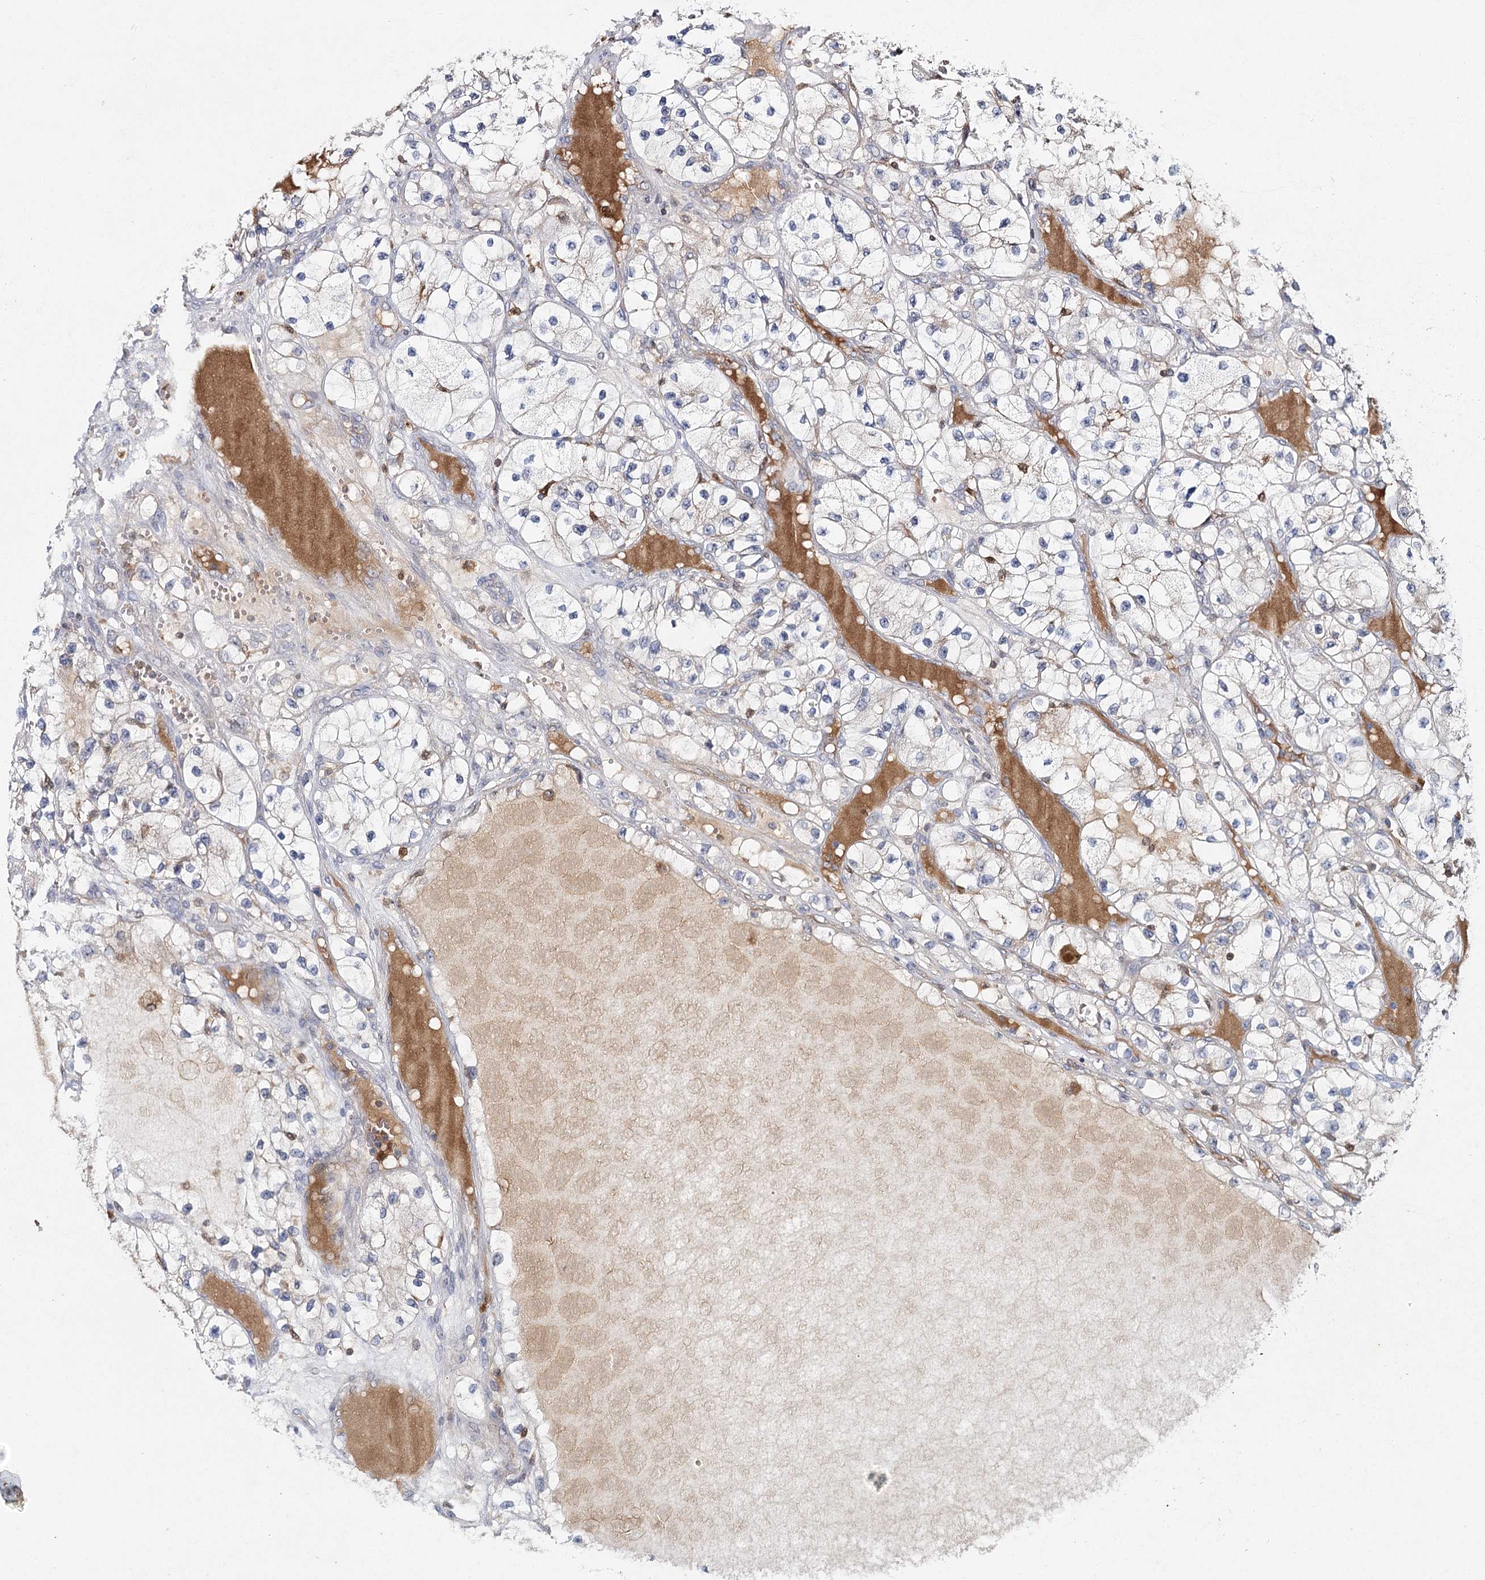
{"staining": {"intensity": "negative", "quantity": "none", "location": "none"}, "tissue": "renal cancer", "cell_type": "Tumor cells", "image_type": "cancer", "snomed": [{"axis": "morphology", "description": "Adenocarcinoma, NOS"}, {"axis": "topography", "description": "Kidney"}], "caption": "DAB immunohistochemical staining of human renal cancer (adenocarcinoma) reveals no significant staining in tumor cells.", "gene": "SLC41A2", "patient": {"sex": "female", "age": 57}}